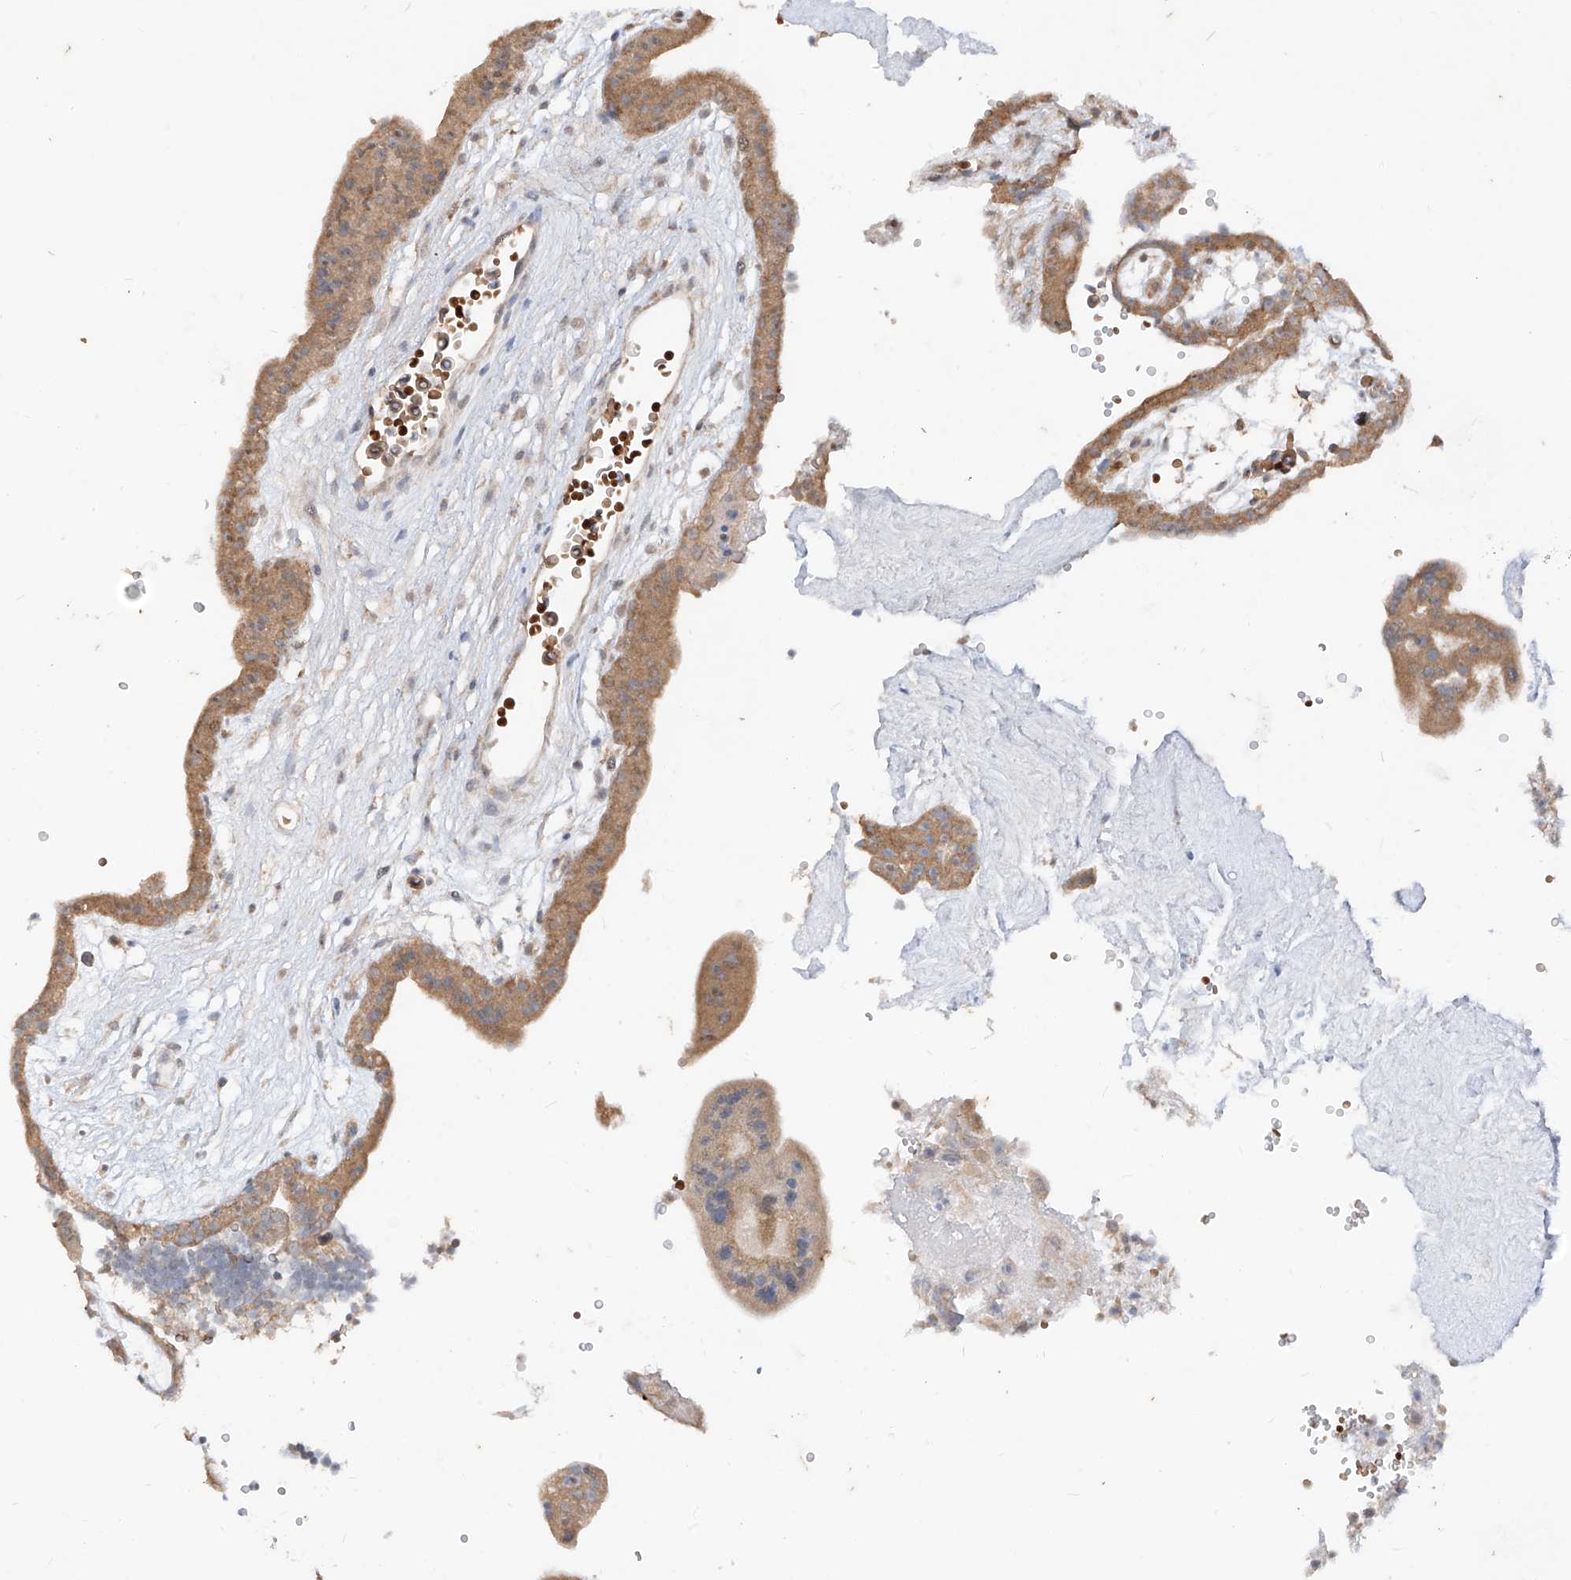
{"staining": {"intensity": "moderate", "quantity": ">75%", "location": "cytoplasmic/membranous"}, "tissue": "placenta", "cell_type": "Trophoblastic cells", "image_type": "normal", "snomed": [{"axis": "morphology", "description": "Normal tissue, NOS"}, {"axis": "topography", "description": "Placenta"}], "caption": "Protein staining of normal placenta exhibits moderate cytoplasmic/membranous positivity in about >75% of trophoblastic cells.", "gene": "MTUS2", "patient": {"sex": "female", "age": 18}}